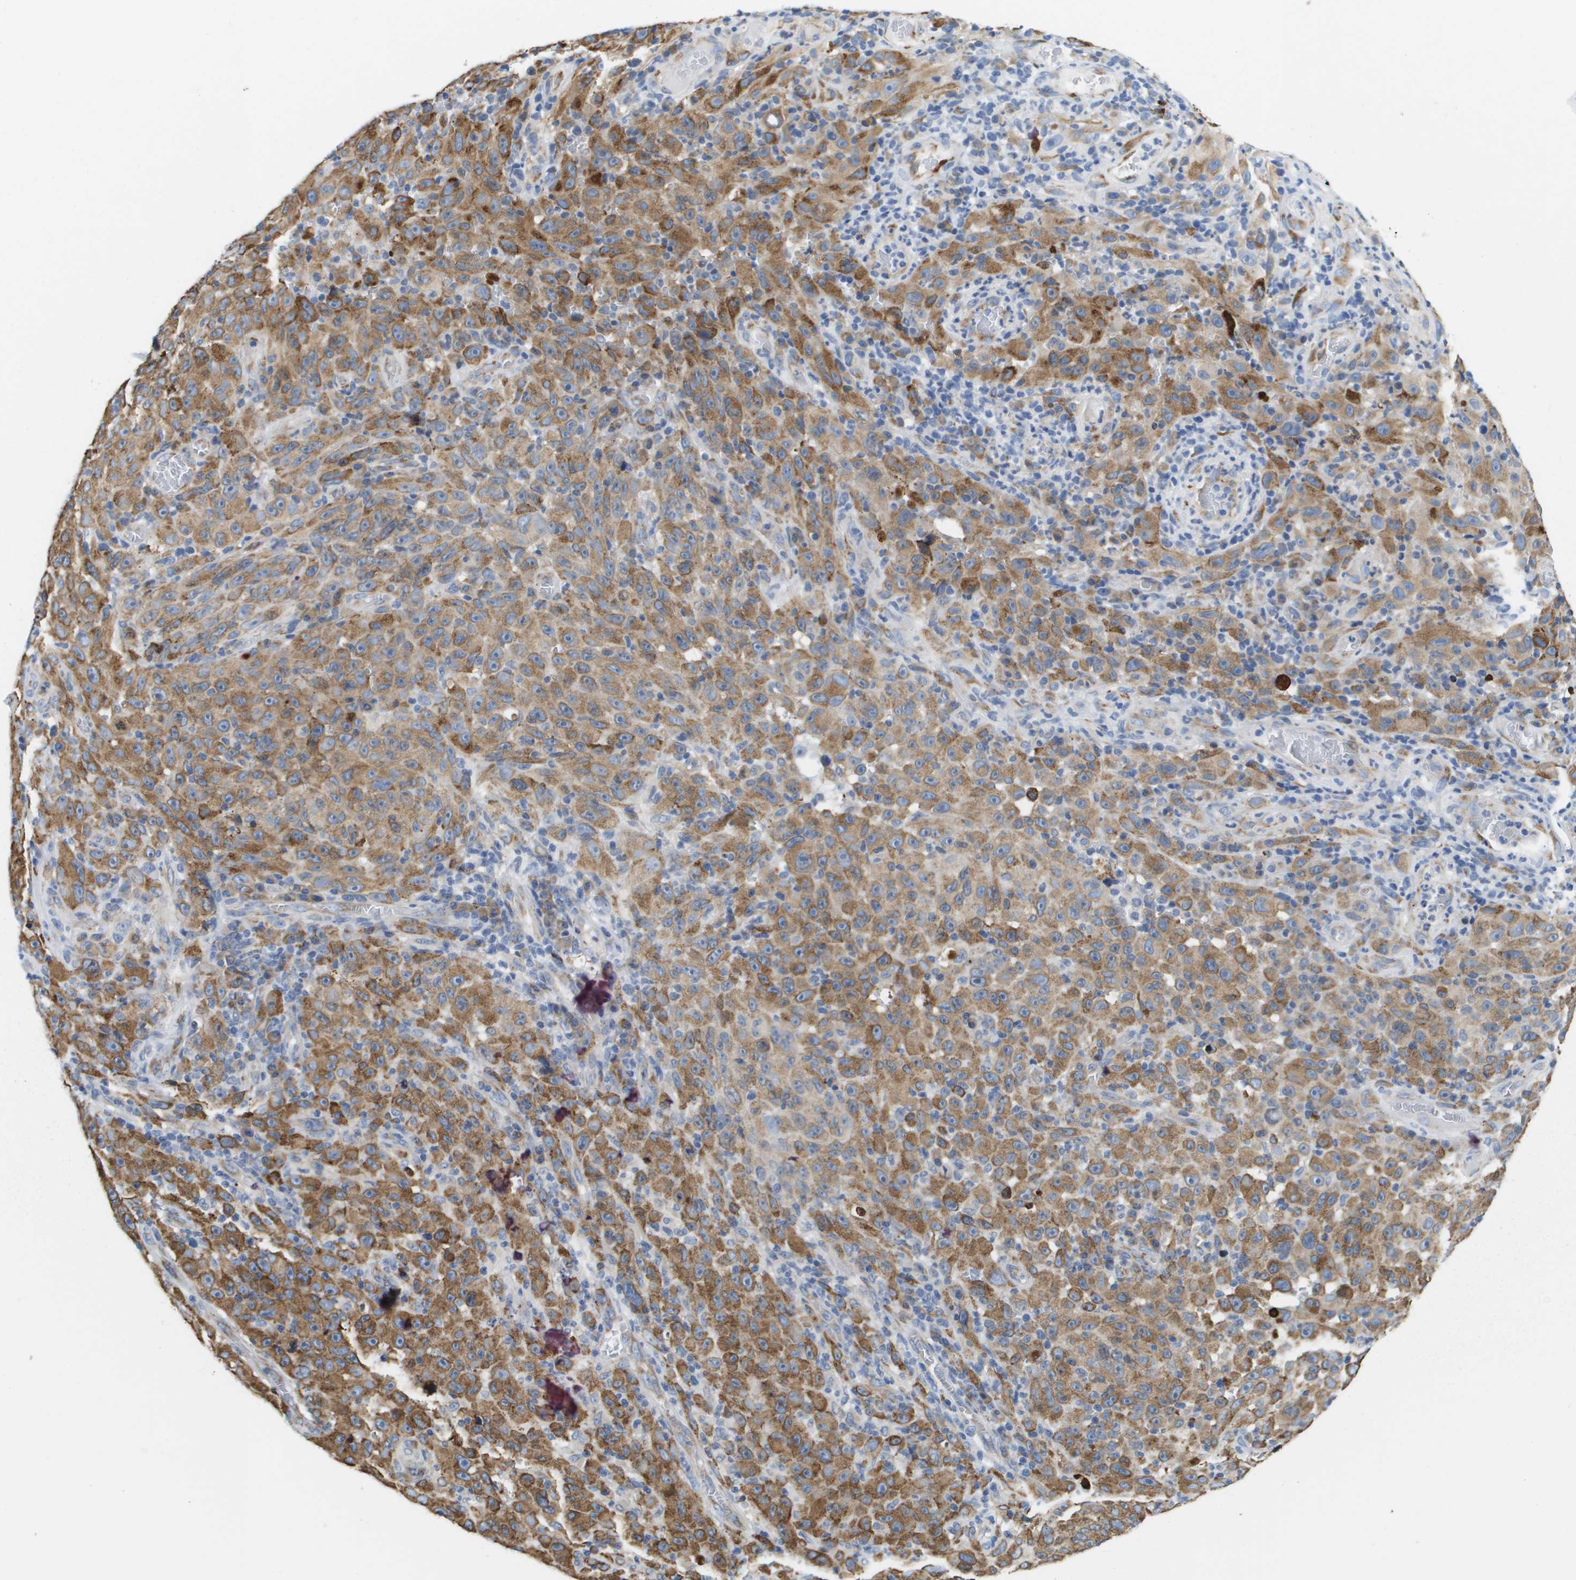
{"staining": {"intensity": "moderate", "quantity": ">75%", "location": "cytoplasmic/membranous"}, "tissue": "melanoma", "cell_type": "Tumor cells", "image_type": "cancer", "snomed": [{"axis": "morphology", "description": "Malignant melanoma, NOS"}, {"axis": "topography", "description": "Skin"}], "caption": "There is medium levels of moderate cytoplasmic/membranous expression in tumor cells of melanoma, as demonstrated by immunohistochemical staining (brown color).", "gene": "ST3GAL2", "patient": {"sex": "female", "age": 82}}